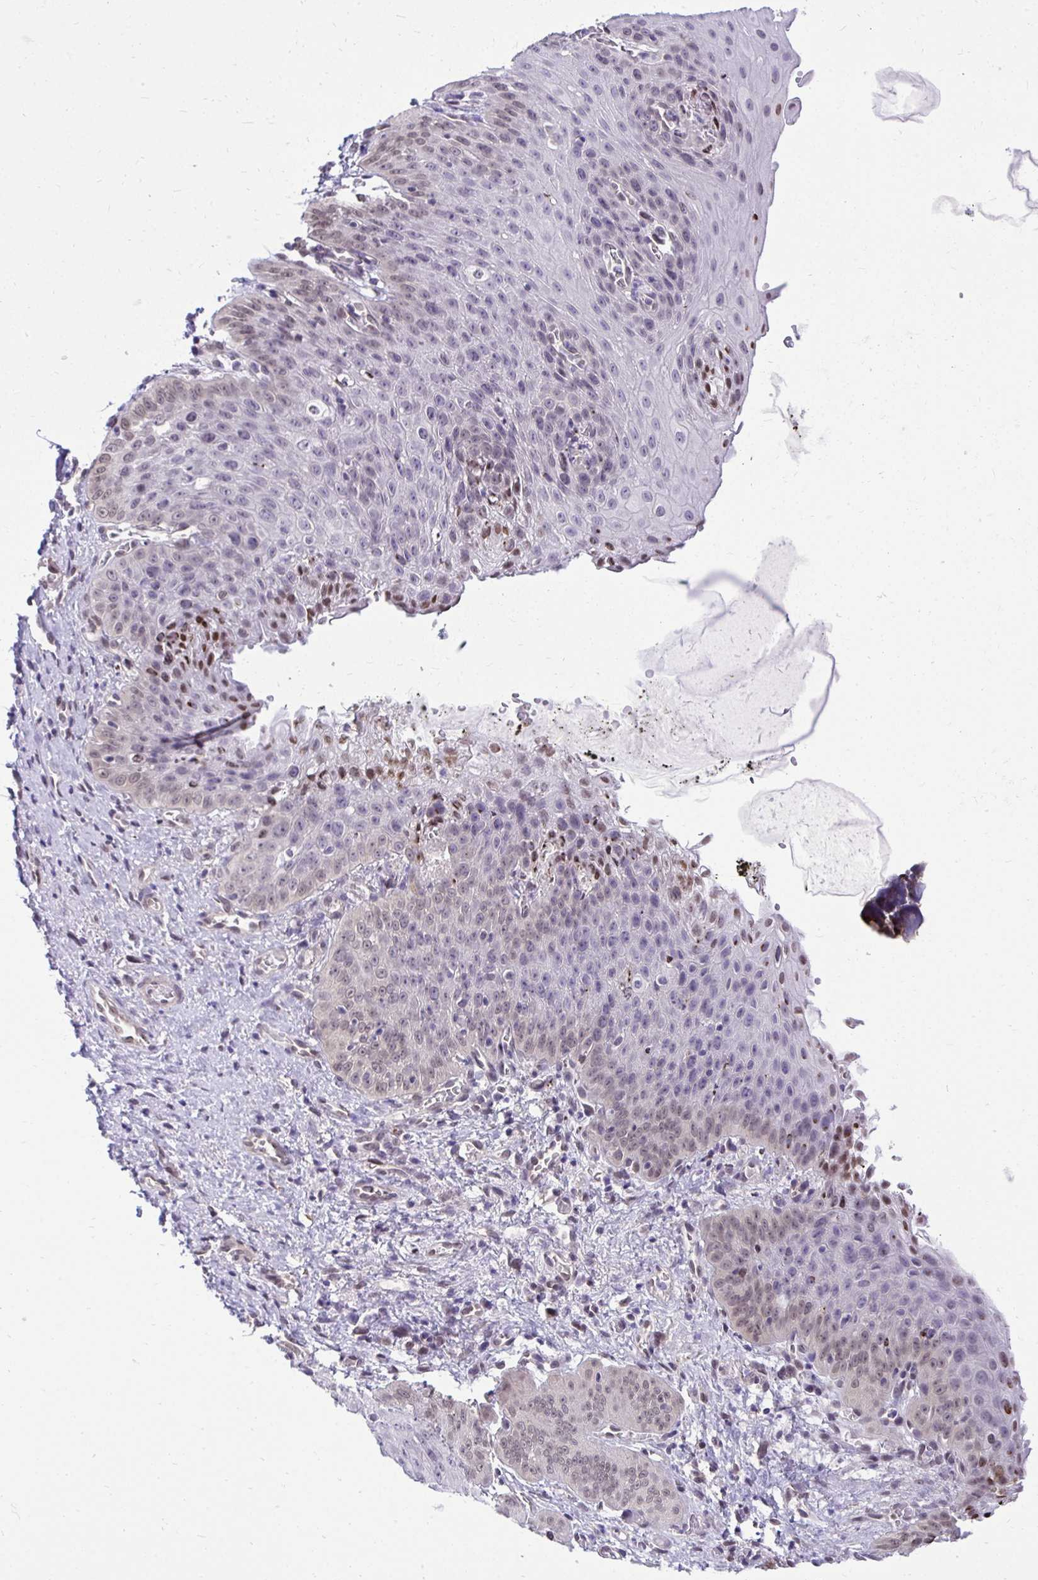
{"staining": {"intensity": "moderate", "quantity": "<25%", "location": "nuclear"}, "tissue": "esophagus", "cell_type": "Squamous epithelial cells", "image_type": "normal", "snomed": [{"axis": "morphology", "description": "Normal tissue, NOS"}, {"axis": "topography", "description": "Esophagus"}], "caption": "An immunohistochemistry photomicrograph of unremarkable tissue is shown. Protein staining in brown highlights moderate nuclear positivity in esophagus within squamous epithelial cells.", "gene": "BANF1", "patient": {"sex": "male", "age": 71}}